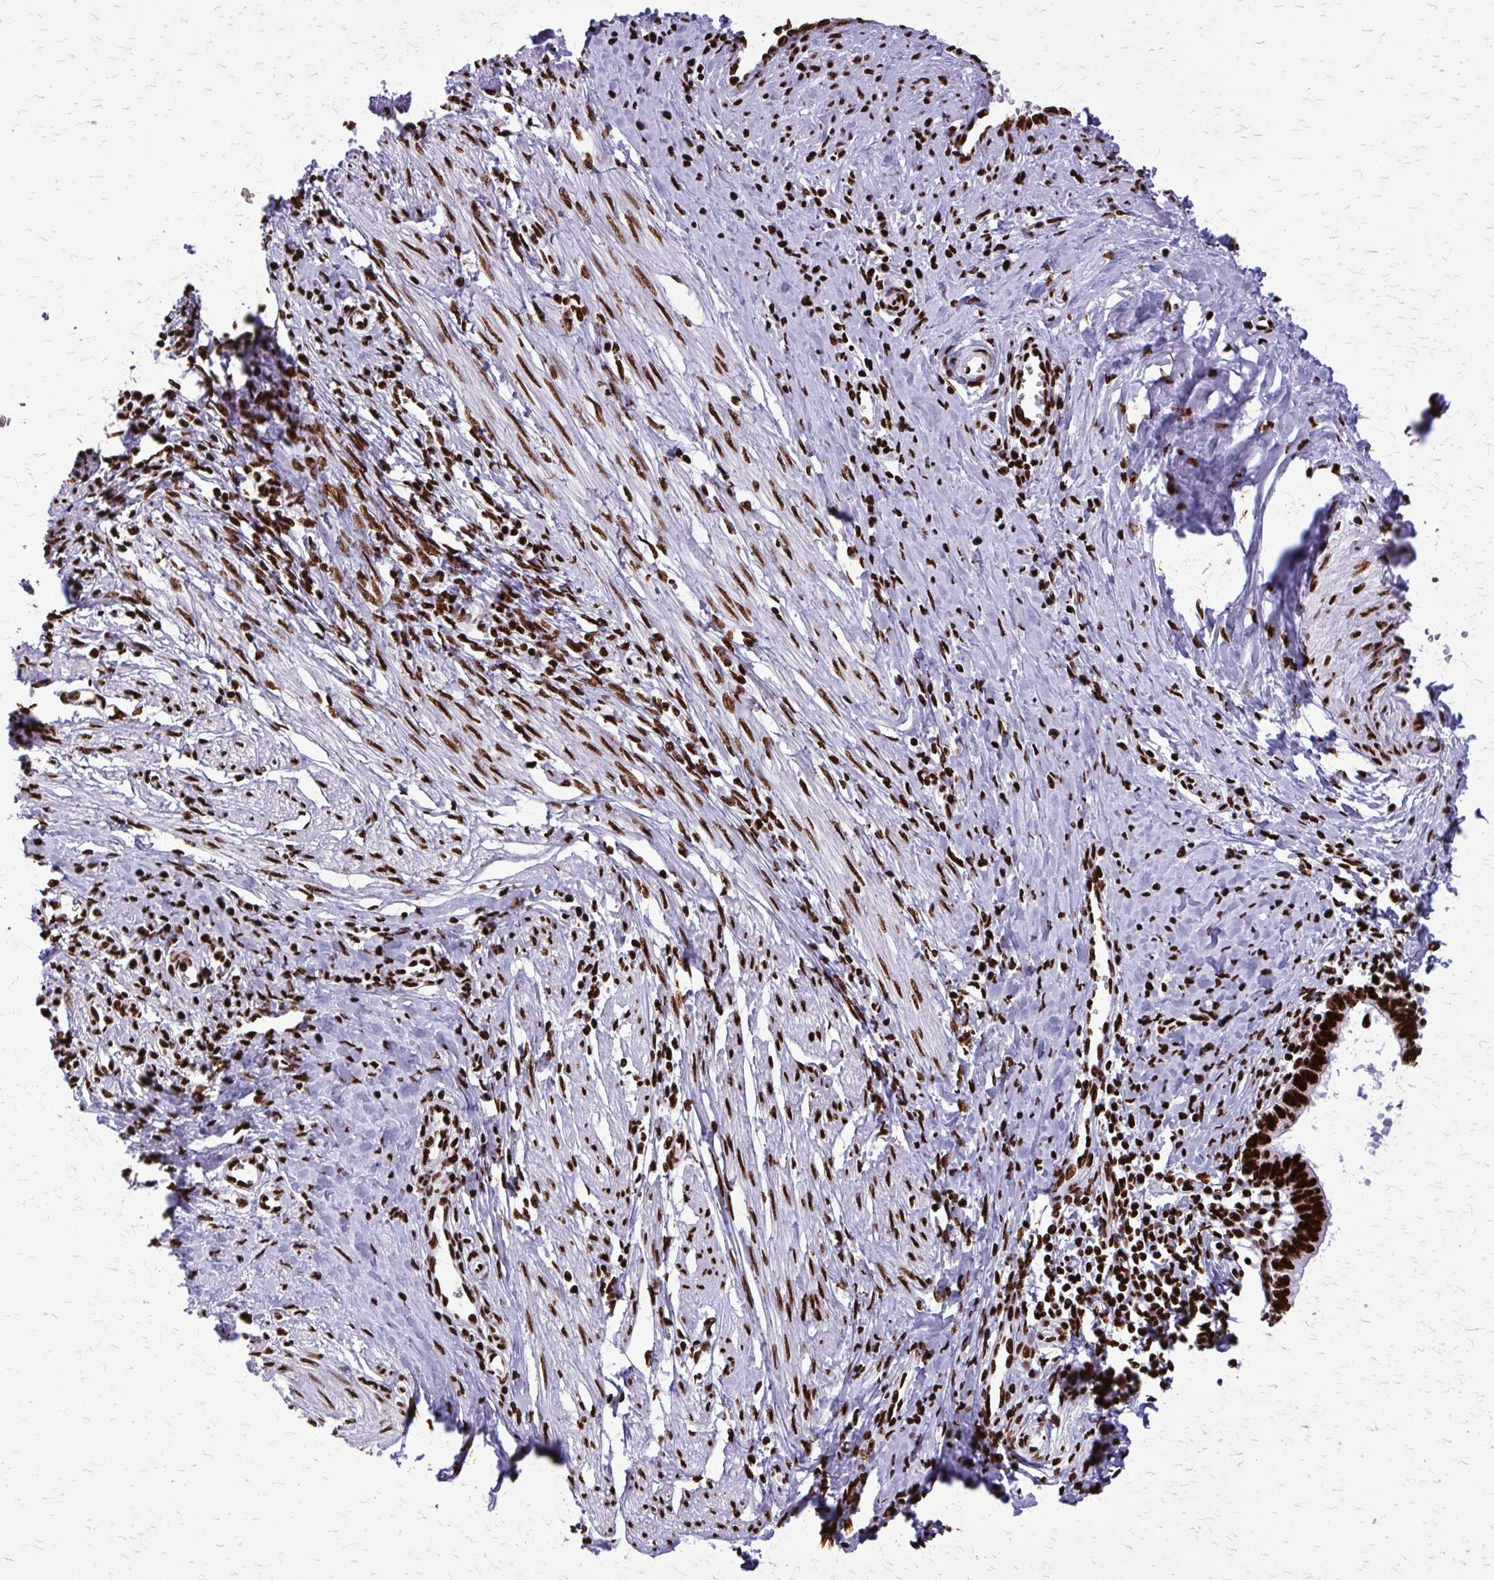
{"staining": {"intensity": "strong", "quantity": ">75%", "location": "nuclear"}, "tissue": "cervical cancer", "cell_type": "Tumor cells", "image_type": "cancer", "snomed": [{"axis": "morphology", "description": "Adenocarcinoma, NOS"}, {"axis": "topography", "description": "Cervix"}], "caption": "Cervical cancer was stained to show a protein in brown. There is high levels of strong nuclear positivity in approximately >75% of tumor cells.", "gene": "SFPQ", "patient": {"sex": "female", "age": 36}}